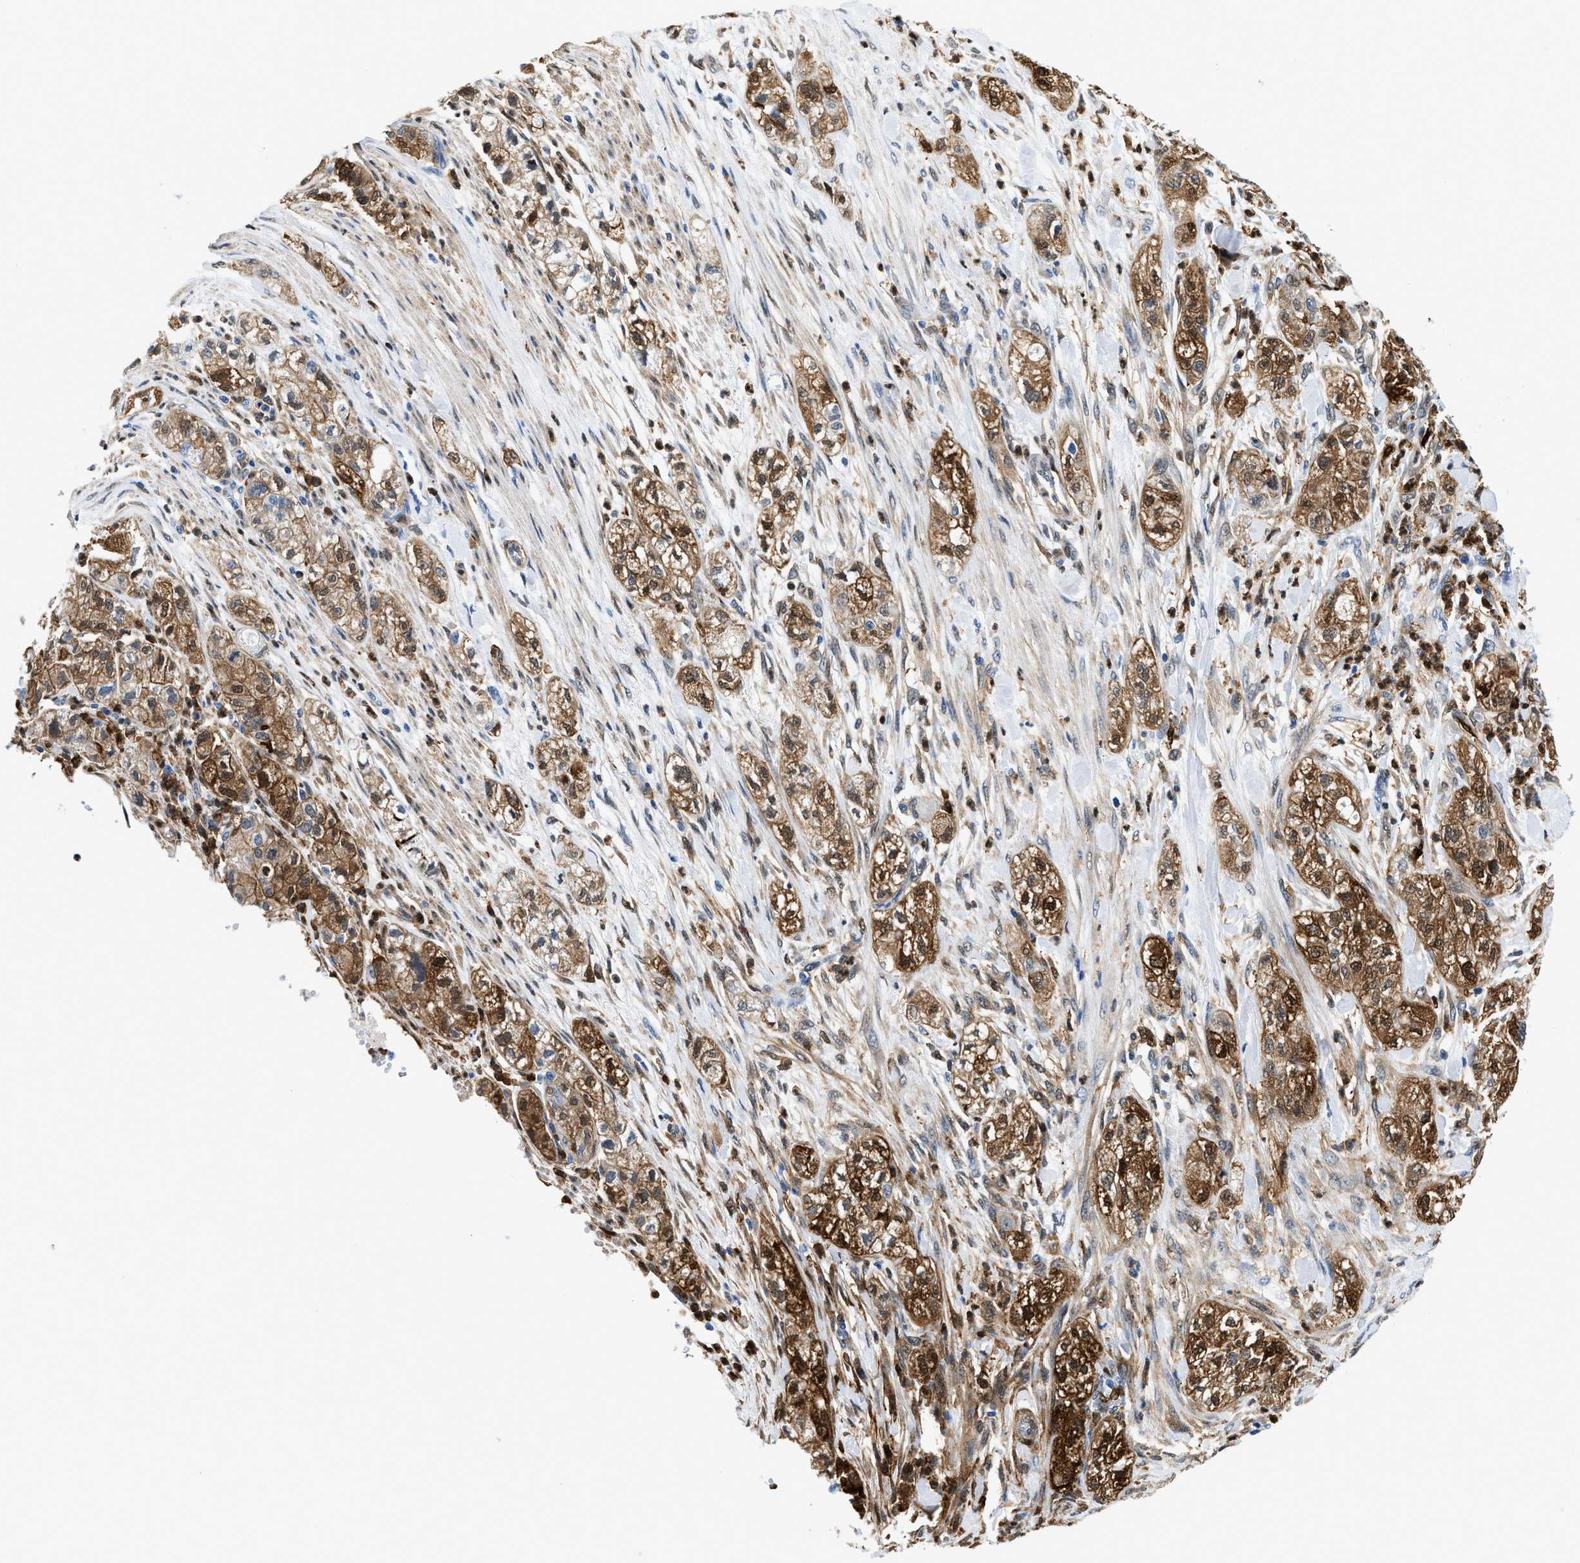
{"staining": {"intensity": "moderate", "quantity": ">75%", "location": "cytoplasmic/membranous"}, "tissue": "pancreatic cancer", "cell_type": "Tumor cells", "image_type": "cancer", "snomed": [{"axis": "morphology", "description": "Adenocarcinoma, NOS"}, {"axis": "topography", "description": "Pancreas"}], "caption": "Protein expression by immunohistochemistry (IHC) displays moderate cytoplasmic/membranous staining in about >75% of tumor cells in pancreatic cancer (adenocarcinoma).", "gene": "GSN", "patient": {"sex": "female", "age": 78}}